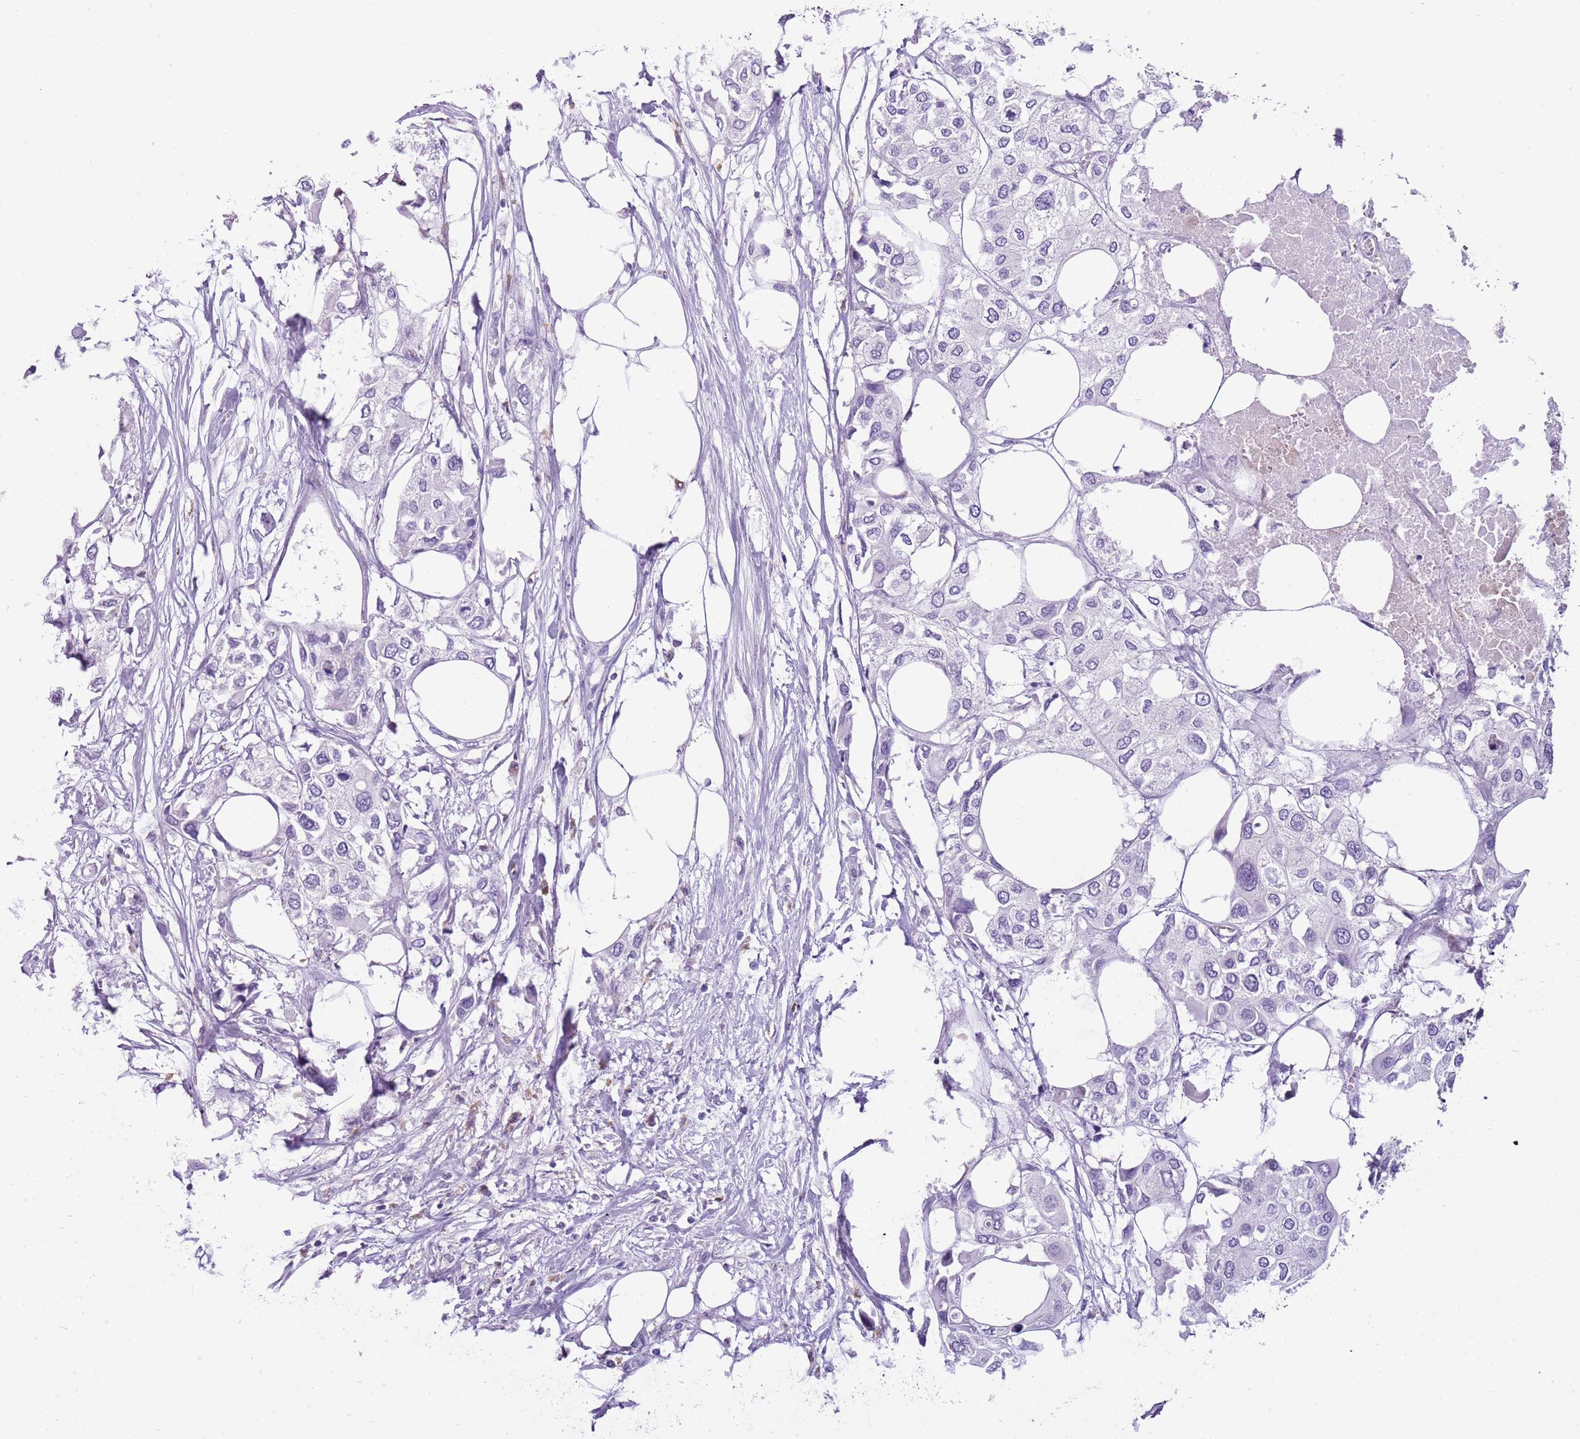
{"staining": {"intensity": "negative", "quantity": "none", "location": "none"}, "tissue": "urothelial cancer", "cell_type": "Tumor cells", "image_type": "cancer", "snomed": [{"axis": "morphology", "description": "Urothelial carcinoma, High grade"}, {"axis": "topography", "description": "Urinary bladder"}], "caption": "Human urothelial carcinoma (high-grade) stained for a protein using IHC exhibits no staining in tumor cells.", "gene": "SCAMP5", "patient": {"sex": "male", "age": 64}}